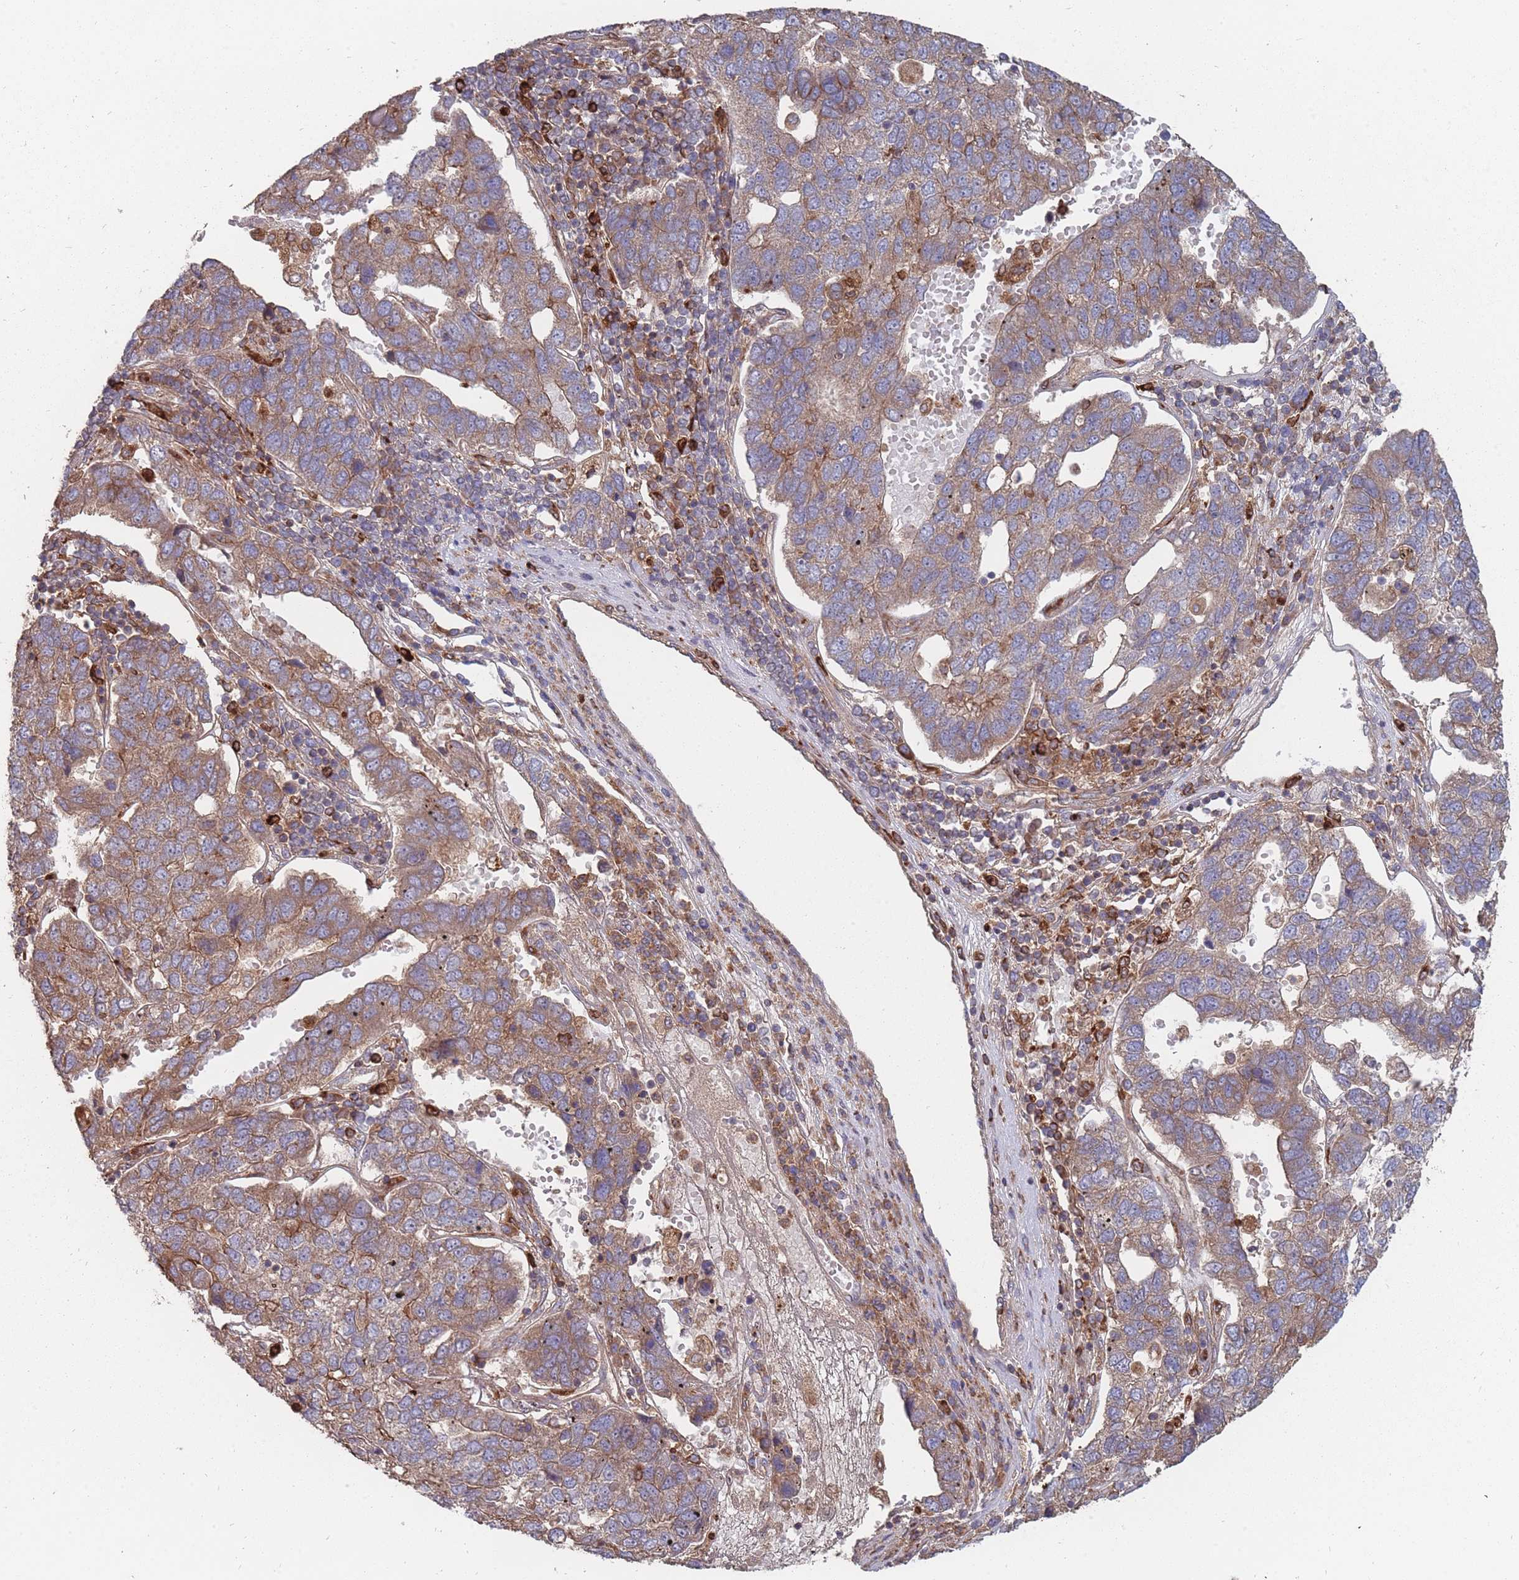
{"staining": {"intensity": "moderate", "quantity": ">75%", "location": "cytoplasmic/membranous"}, "tissue": "pancreatic cancer", "cell_type": "Tumor cells", "image_type": "cancer", "snomed": [{"axis": "morphology", "description": "Adenocarcinoma, NOS"}, {"axis": "topography", "description": "Pancreas"}], "caption": "Immunohistochemical staining of human pancreatic cancer (adenocarcinoma) reveals medium levels of moderate cytoplasmic/membranous protein positivity in about >75% of tumor cells.", "gene": "THSD7B", "patient": {"sex": "female", "age": 61}}